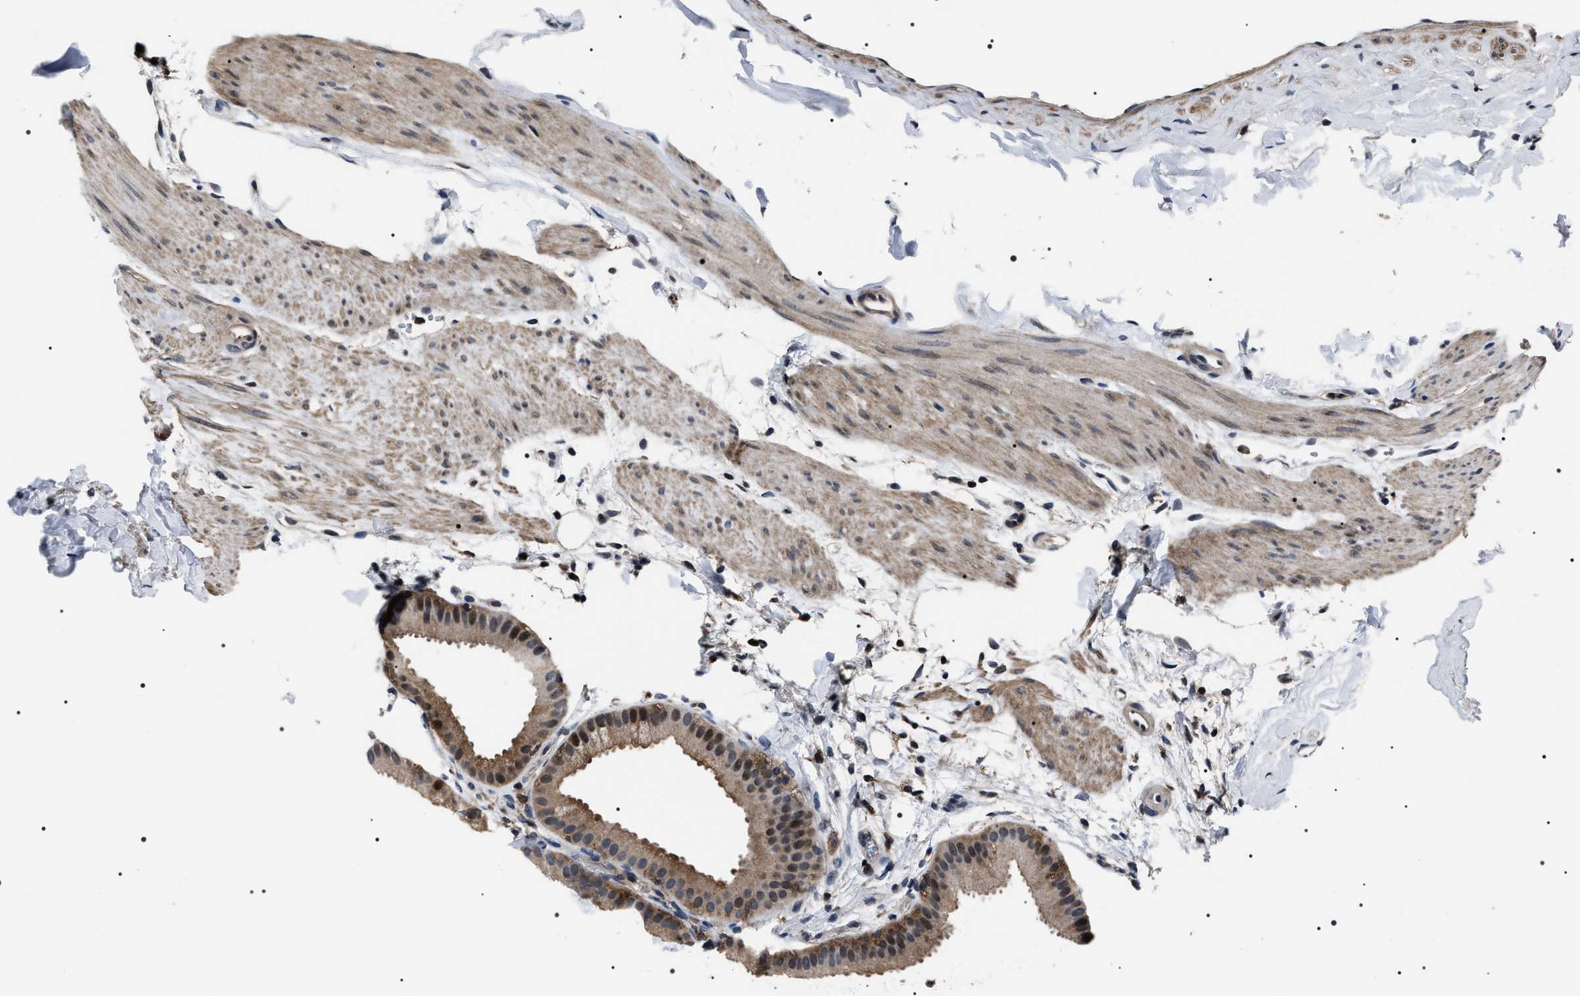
{"staining": {"intensity": "moderate", "quantity": "25%-75%", "location": "cytoplasmic/membranous,nuclear"}, "tissue": "gallbladder", "cell_type": "Glandular cells", "image_type": "normal", "snomed": [{"axis": "morphology", "description": "Normal tissue, NOS"}, {"axis": "topography", "description": "Gallbladder"}], "caption": "IHC image of benign gallbladder: human gallbladder stained using immunohistochemistry exhibits medium levels of moderate protein expression localized specifically in the cytoplasmic/membranous,nuclear of glandular cells, appearing as a cytoplasmic/membranous,nuclear brown color.", "gene": "SIPA1", "patient": {"sex": "female", "age": 64}}